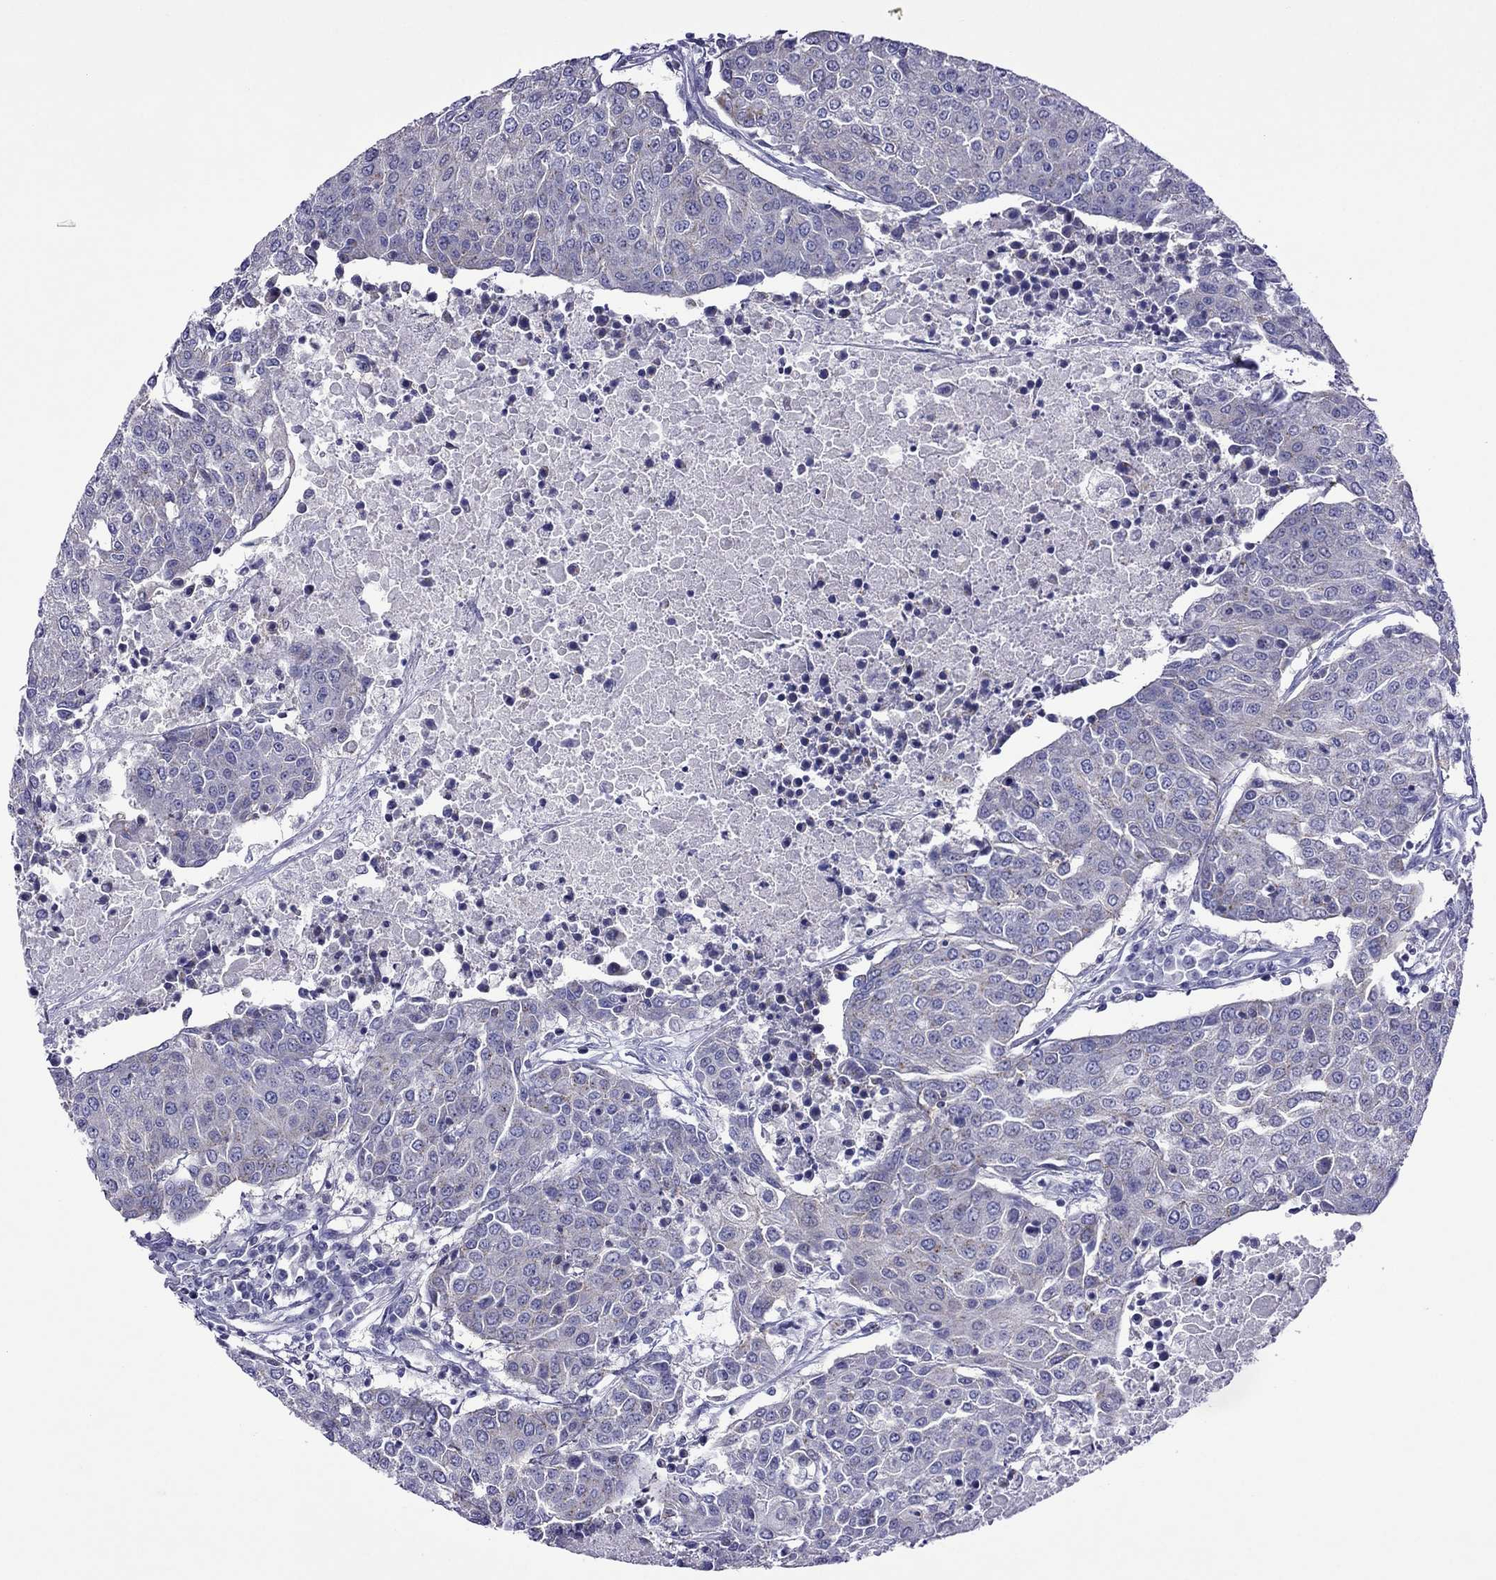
{"staining": {"intensity": "negative", "quantity": "none", "location": "none"}, "tissue": "urothelial cancer", "cell_type": "Tumor cells", "image_type": "cancer", "snomed": [{"axis": "morphology", "description": "Urothelial carcinoma, High grade"}, {"axis": "topography", "description": "Urinary bladder"}], "caption": "Immunohistochemical staining of urothelial cancer exhibits no significant expression in tumor cells.", "gene": "MPZ", "patient": {"sex": "female", "age": 85}}